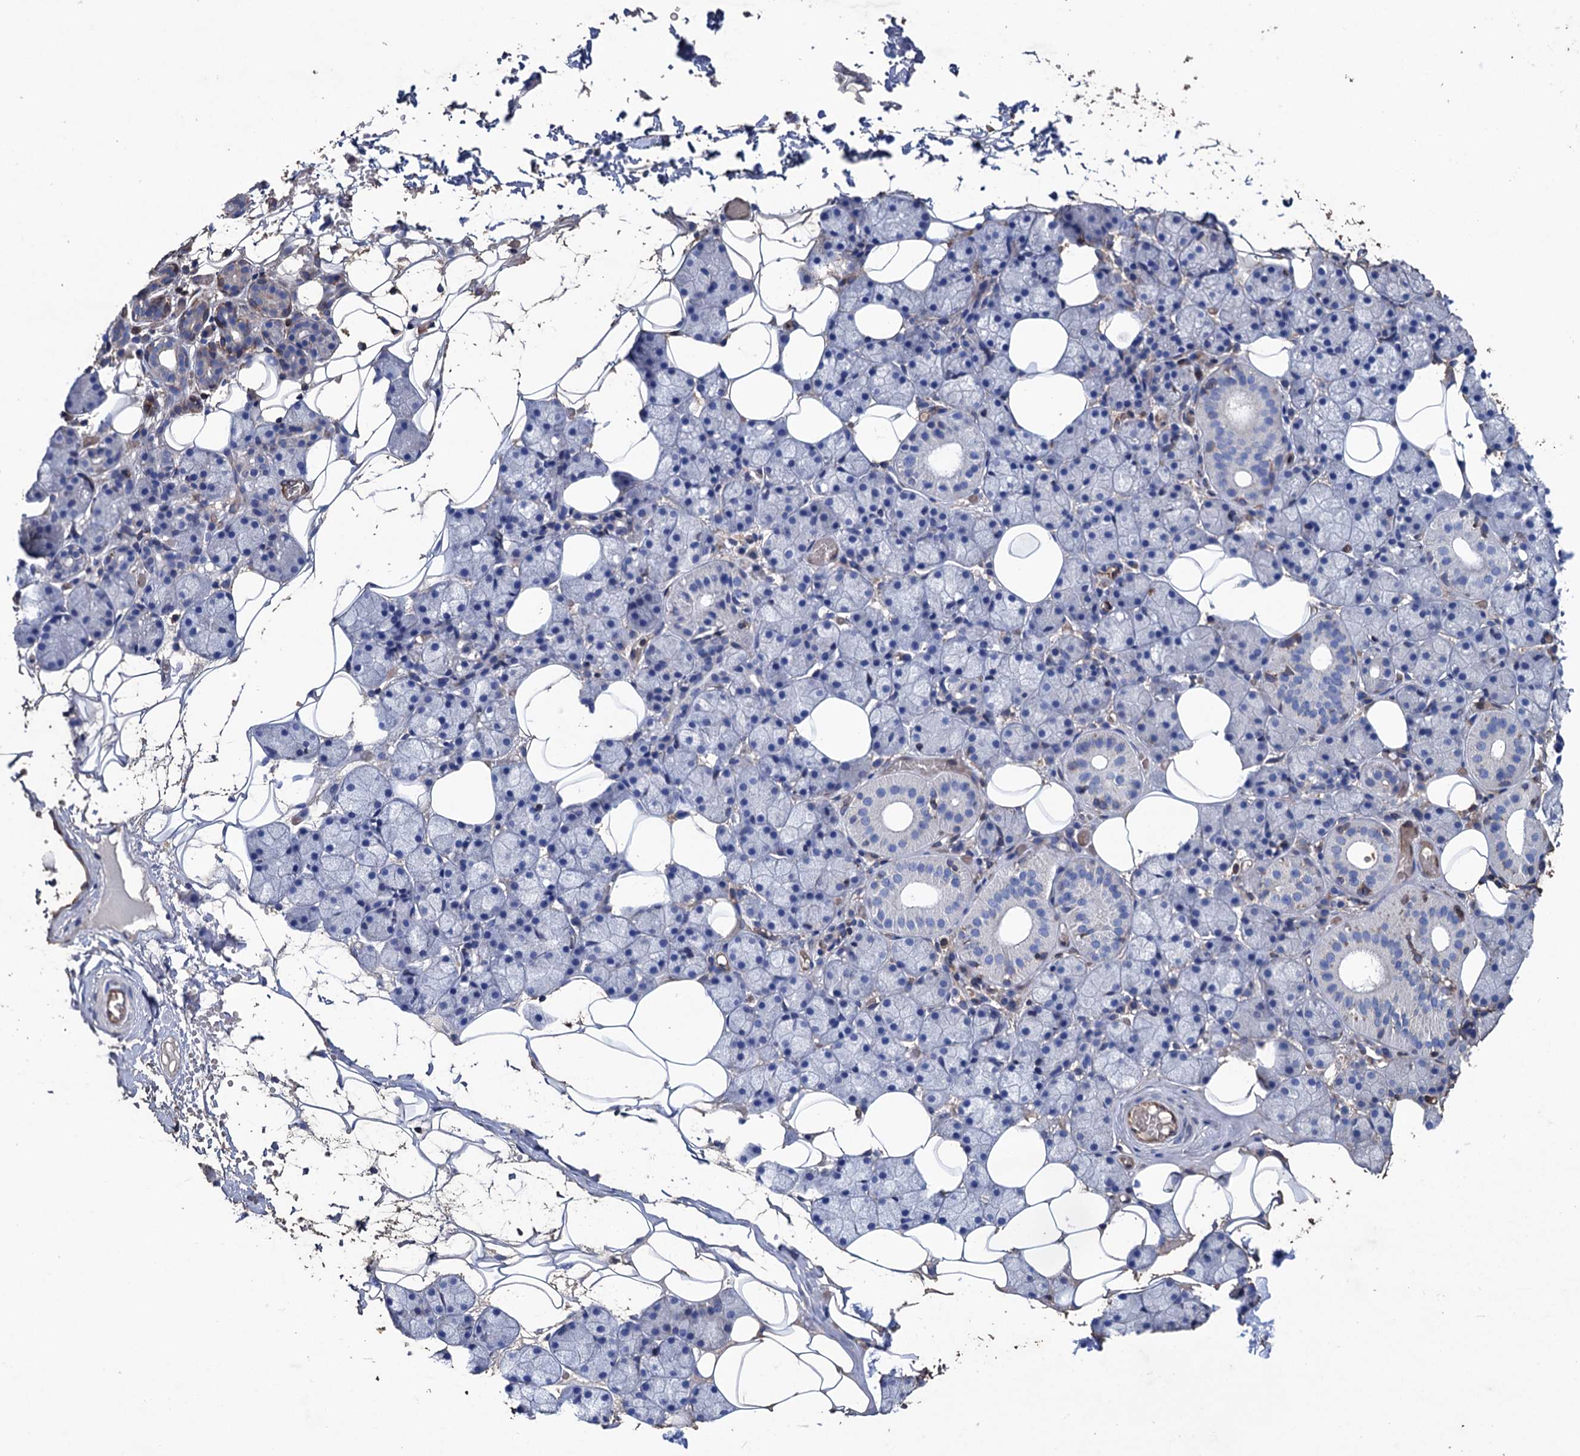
{"staining": {"intensity": "negative", "quantity": "none", "location": "none"}, "tissue": "salivary gland", "cell_type": "Glandular cells", "image_type": "normal", "snomed": [{"axis": "morphology", "description": "Normal tissue, NOS"}, {"axis": "topography", "description": "Salivary gland"}], "caption": "Immunohistochemistry histopathology image of benign salivary gland: human salivary gland stained with DAB (3,3'-diaminobenzidine) exhibits no significant protein positivity in glandular cells.", "gene": "STING1", "patient": {"sex": "female", "age": 33}}